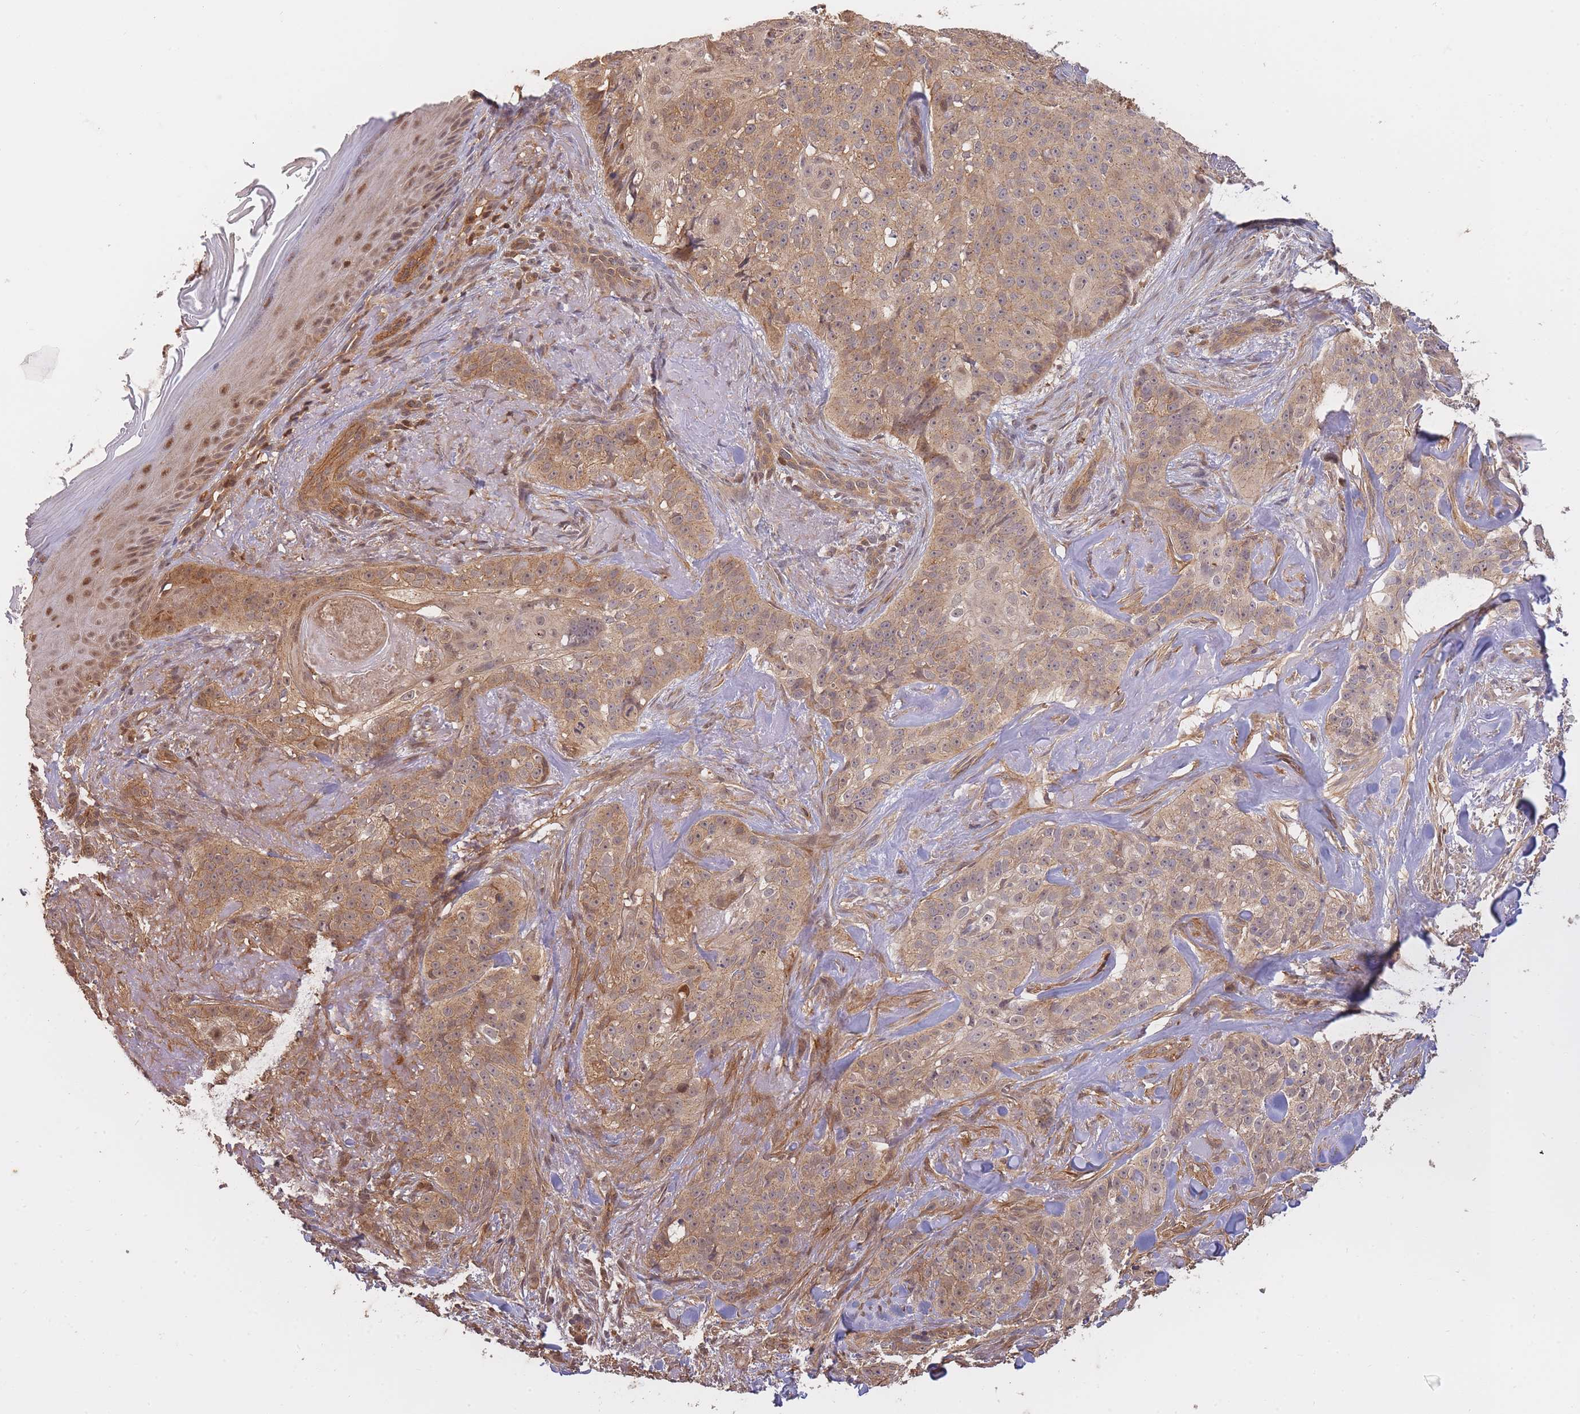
{"staining": {"intensity": "moderate", "quantity": ">75%", "location": "cytoplasmic/membranous"}, "tissue": "skin cancer", "cell_type": "Tumor cells", "image_type": "cancer", "snomed": [{"axis": "morphology", "description": "Basal cell carcinoma"}, {"axis": "topography", "description": "Skin"}], "caption": "Protein staining of skin cancer tissue exhibits moderate cytoplasmic/membranous expression in about >75% of tumor cells. (Stains: DAB (3,3'-diaminobenzidine) in brown, nuclei in blue, Microscopy: brightfield microscopy at high magnification).", "gene": "ST8SIA4", "patient": {"sex": "female", "age": 92}}